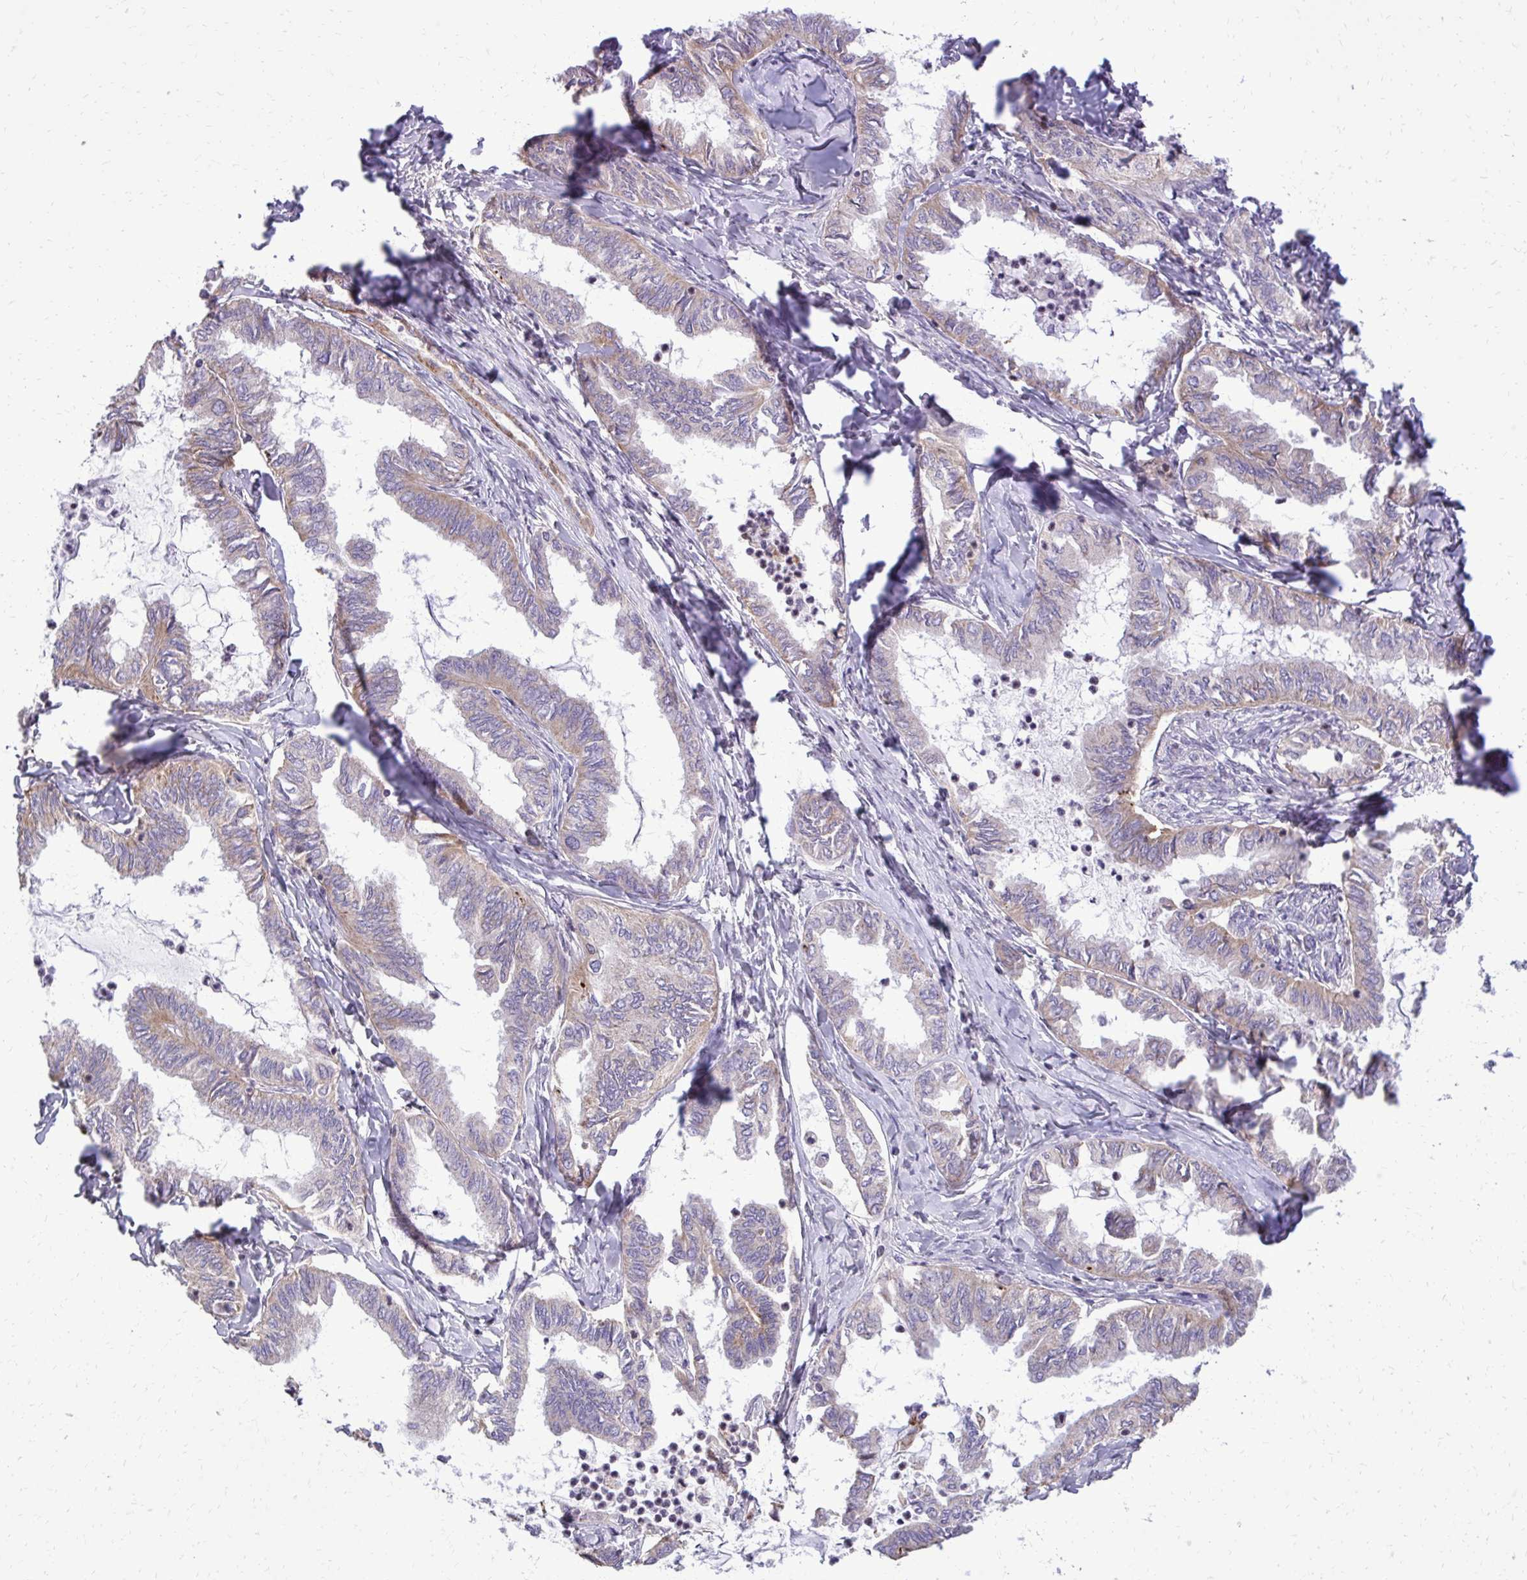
{"staining": {"intensity": "weak", "quantity": "<25%", "location": "cytoplasmic/membranous"}, "tissue": "ovarian cancer", "cell_type": "Tumor cells", "image_type": "cancer", "snomed": [{"axis": "morphology", "description": "Carcinoma, endometroid"}, {"axis": "topography", "description": "Ovary"}], "caption": "High power microscopy photomicrograph of an immunohistochemistry histopathology image of ovarian cancer (endometroid carcinoma), revealing no significant expression in tumor cells. The staining was performed using DAB (3,3'-diaminobenzidine) to visualize the protein expression in brown, while the nuclei were stained in blue with hematoxylin (Magnification: 20x).", "gene": "ABCC3", "patient": {"sex": "female", "age": 70}}